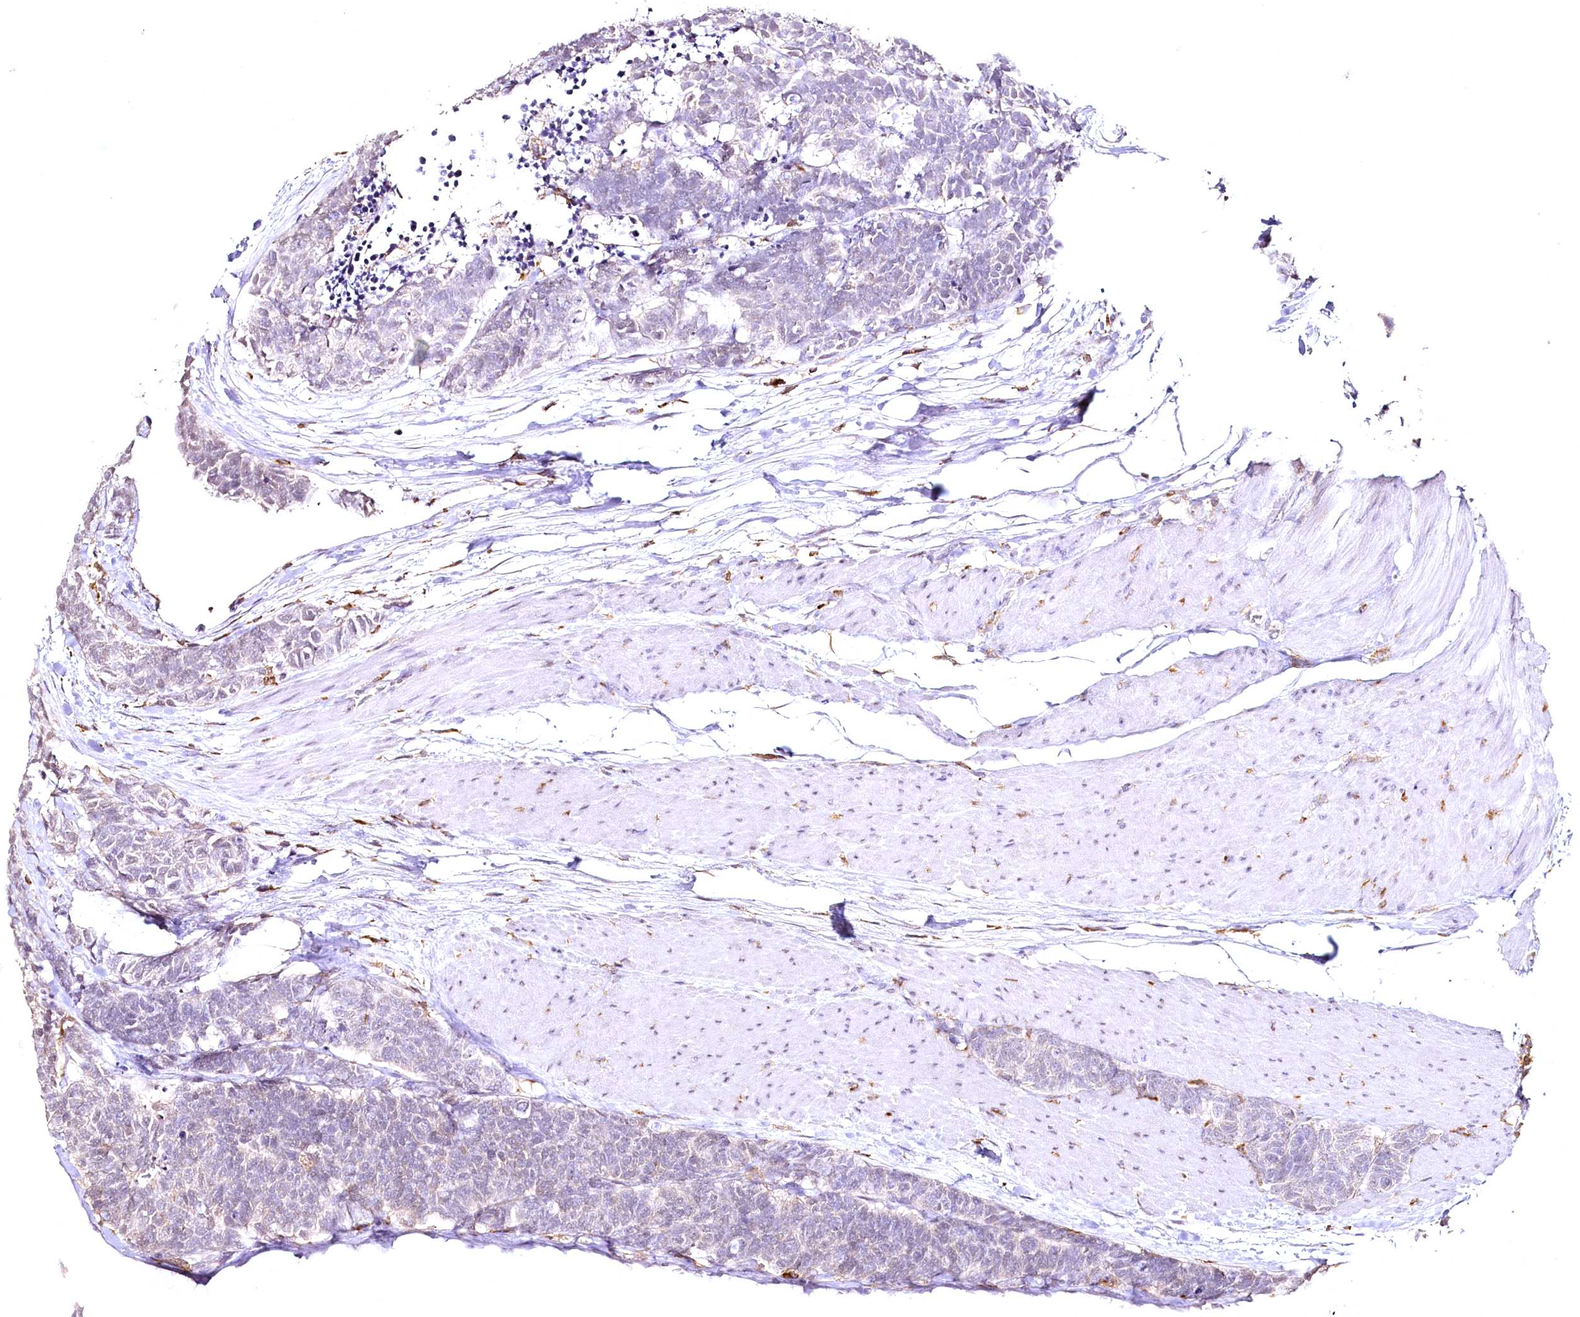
{"staining": {"intensity": "negative", "quantity": "none", "location": "none"}, "tissue": "carcinoid", "cell_type": "Tumor cells", "image_type": "cancer", "snomed": [{"axis": "morphology", "description": "Carcinoma, NOS"}, {"axis": "morphology", "description": "Carcinoid, malignant, NOS"}, {"axis": "topography", "description": "Urinary bladder"}], "caption": "Human carcinoid stained for a protein using immunohistochemistry reveals no staining in tumor cells.", "gene": "DOCK2", "patient": {"sex": "male", "age": 57}}